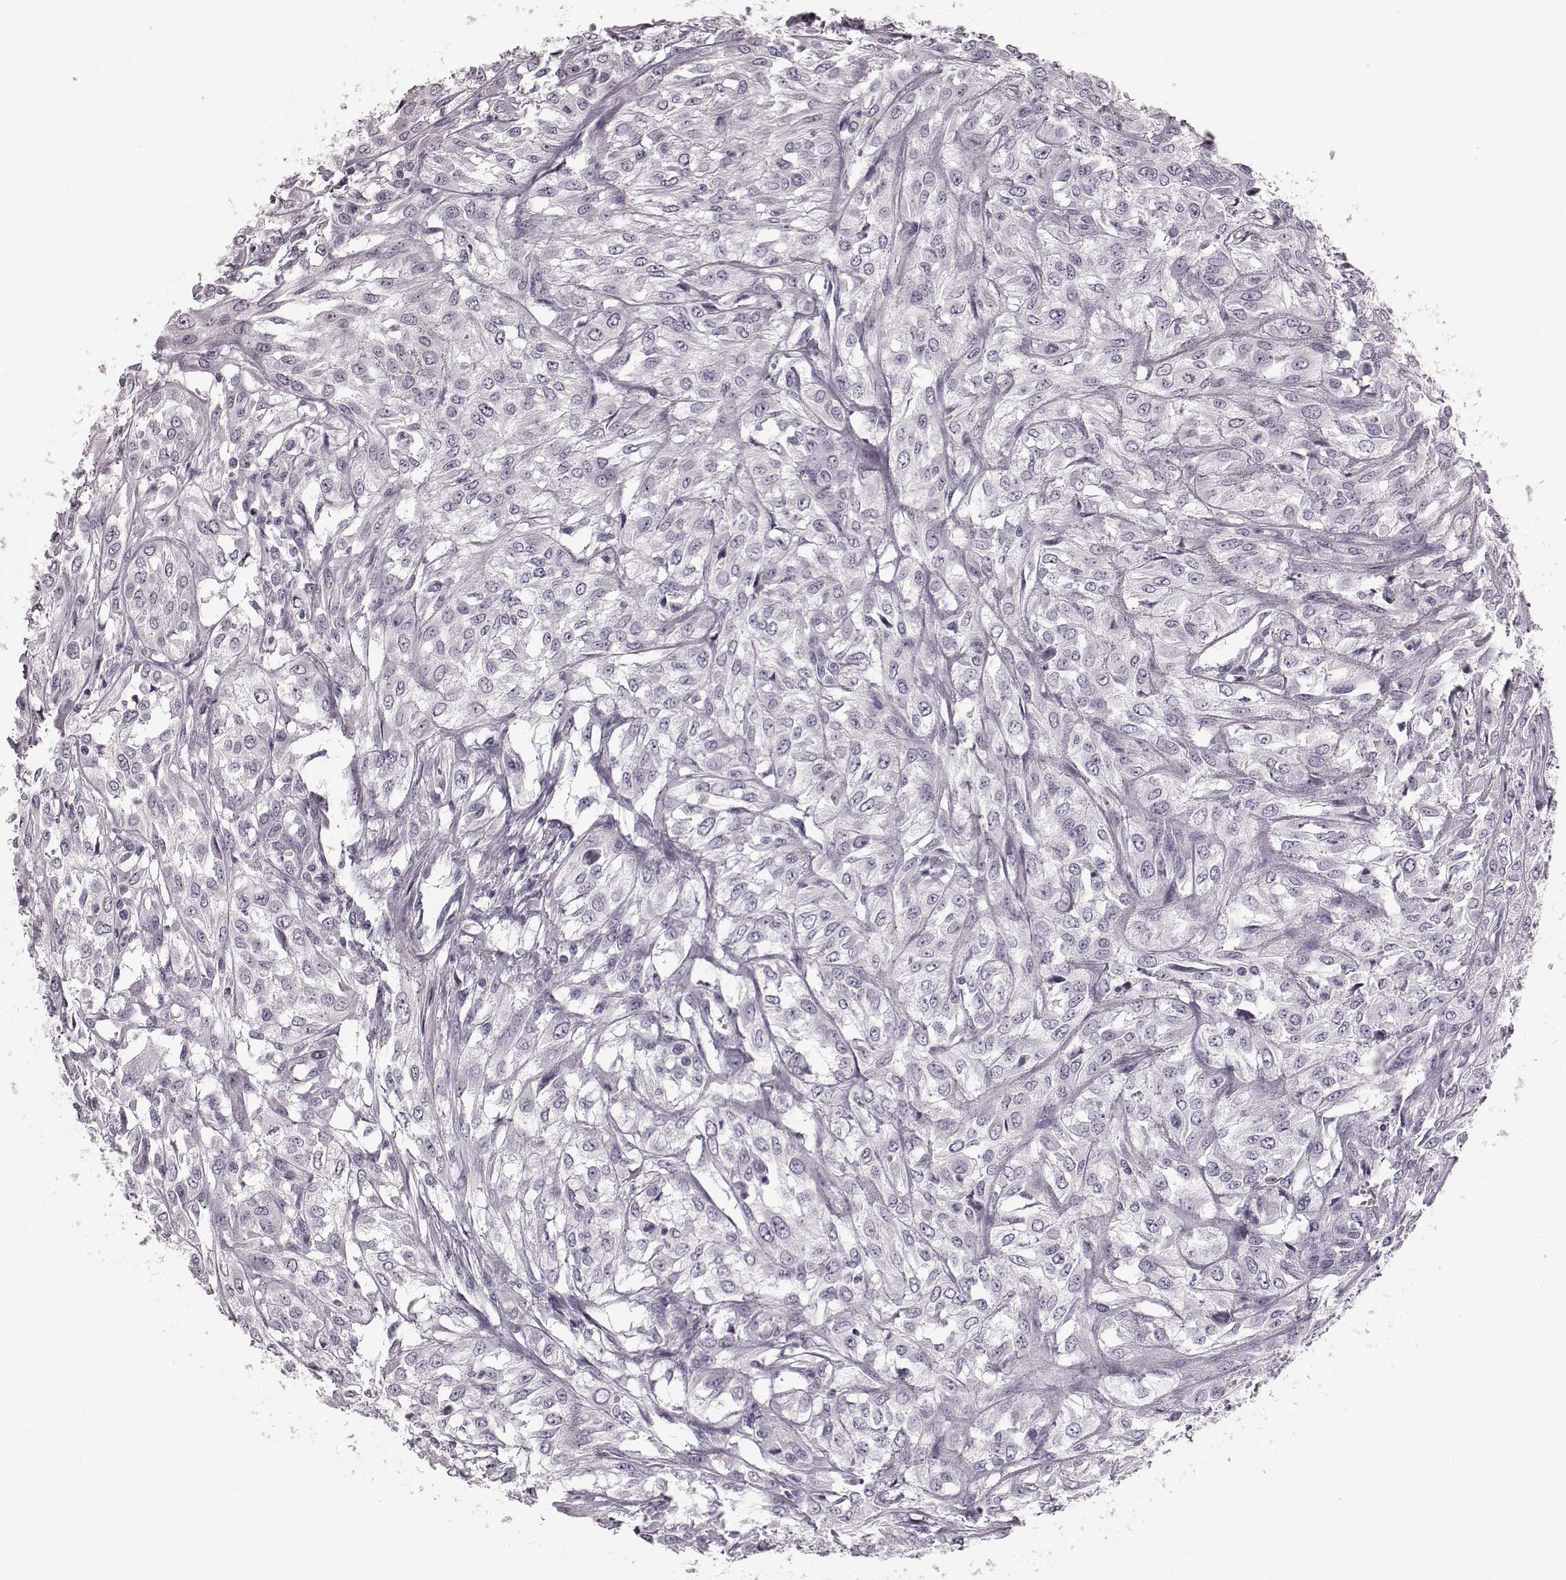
{"staining": {"intensity": "negative", "quantity": "none", "location": "none"}, "tissue": "urothelial cancer", "cell_type": "Tumor cells", "image_type": "cancer", "snomed": [{"axis": "morphology", "description": "Urothelial carcinoma, High grade"}, {"axis": "topography", "description": "Urinary bladder"}], "caption": "Immunohistochemistry (IHC) of human urothelial cancer exhibits no staining in tumor cells. (DAB immunohistochemistry, high magnification).", "gene": "ZNF433", "patient": {"sex": "male", "age": 67}}